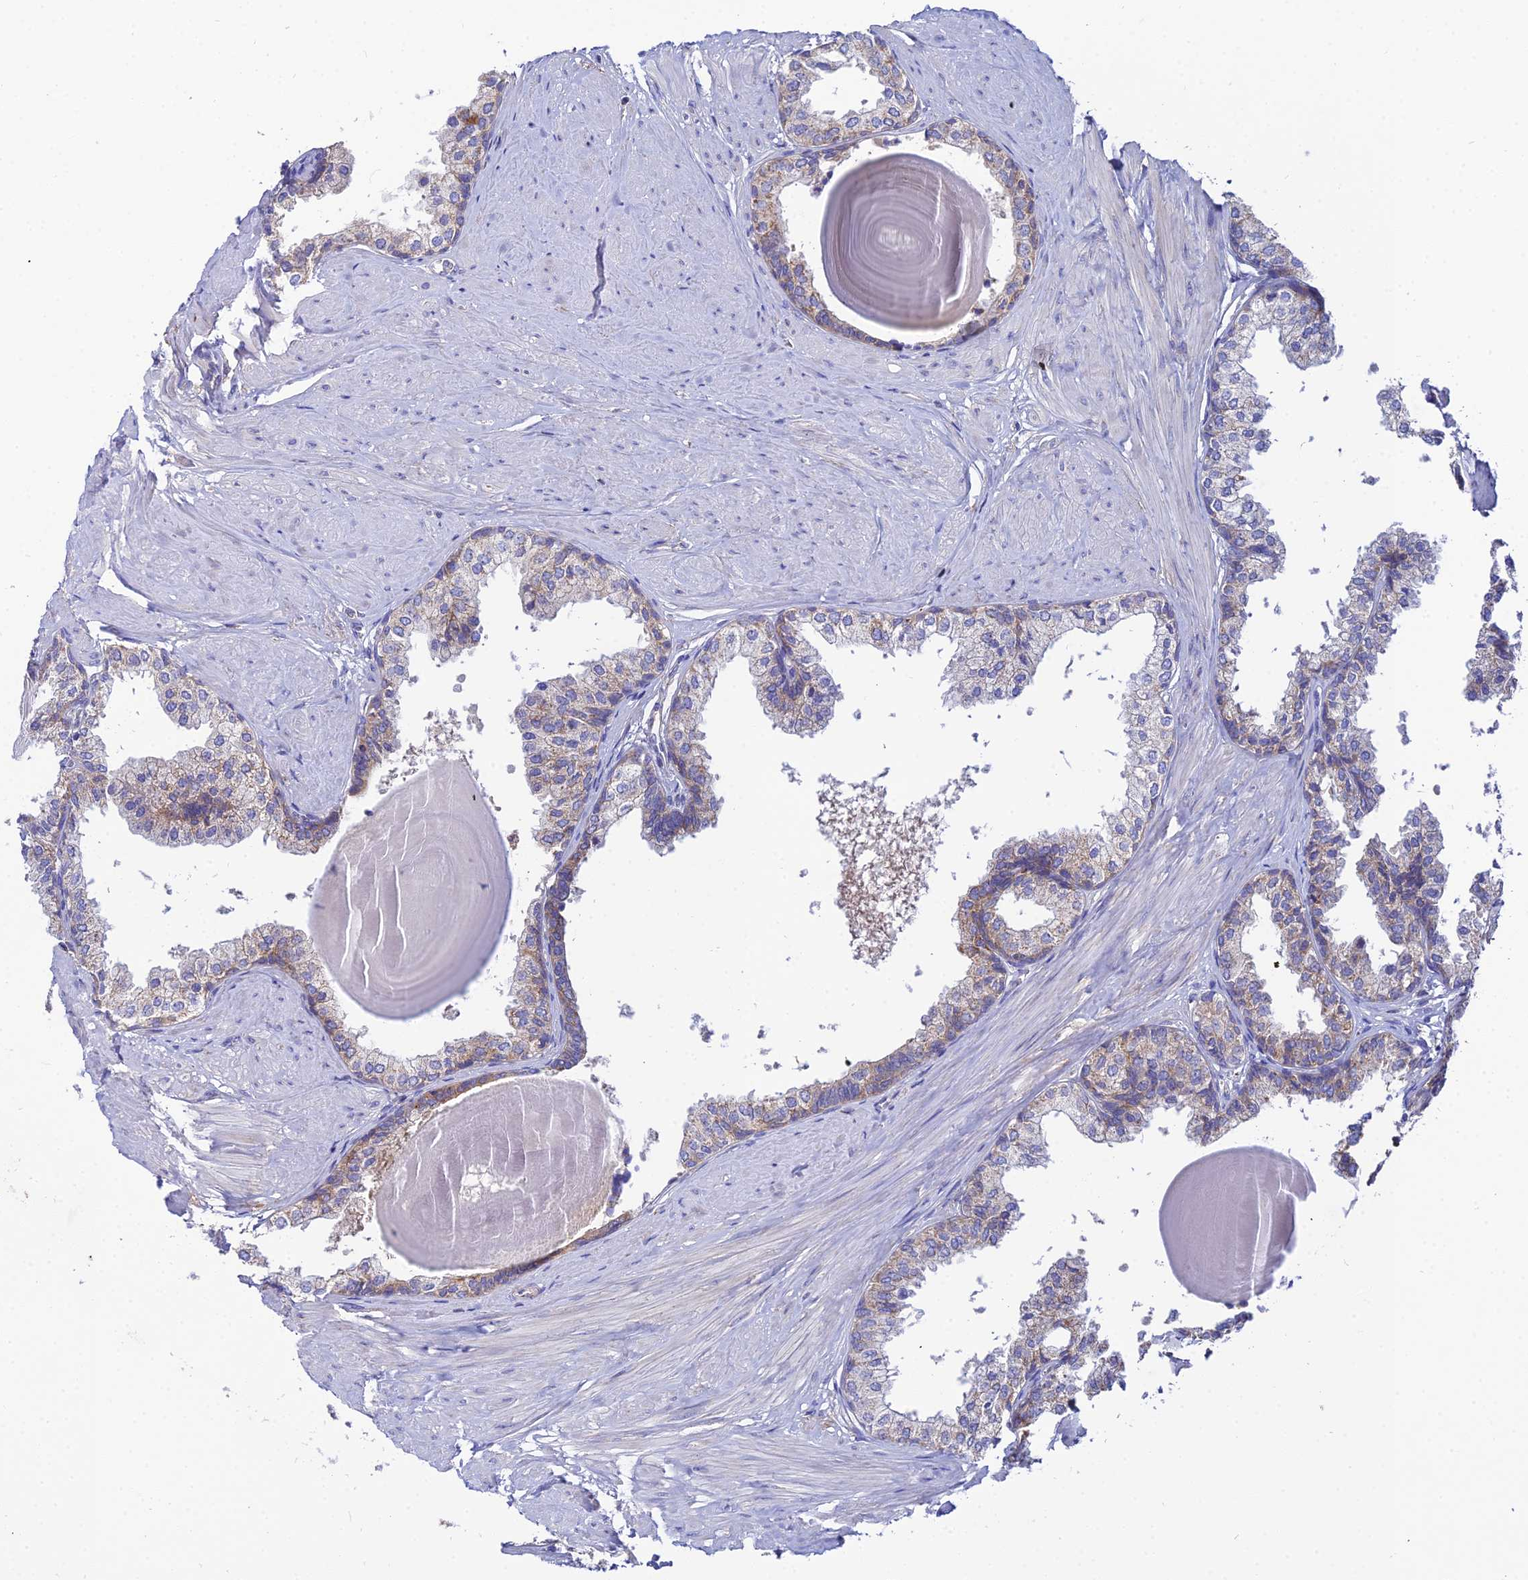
{"staining": {"intensity": "weak", "quantity": "25%-75%", "location": "cytoplasmic/membranous"}, "tissue": "prostate", "cell_type": "Glandular cells", "image_type": "normal", "snomed": [{"axis": "morphology", "description": "Normal tissue, NOS"}, {"axis": "topography", "description": "Prostate"}], "caption": "Prostate stained for a protein (brown) demonstrates weak cytoplasmic/membranous positive positivity in approximately 25%-75% of glandular cells.", "gene": "NIPSNAP3A", "patient": {"sex": "male", "age": 48}}